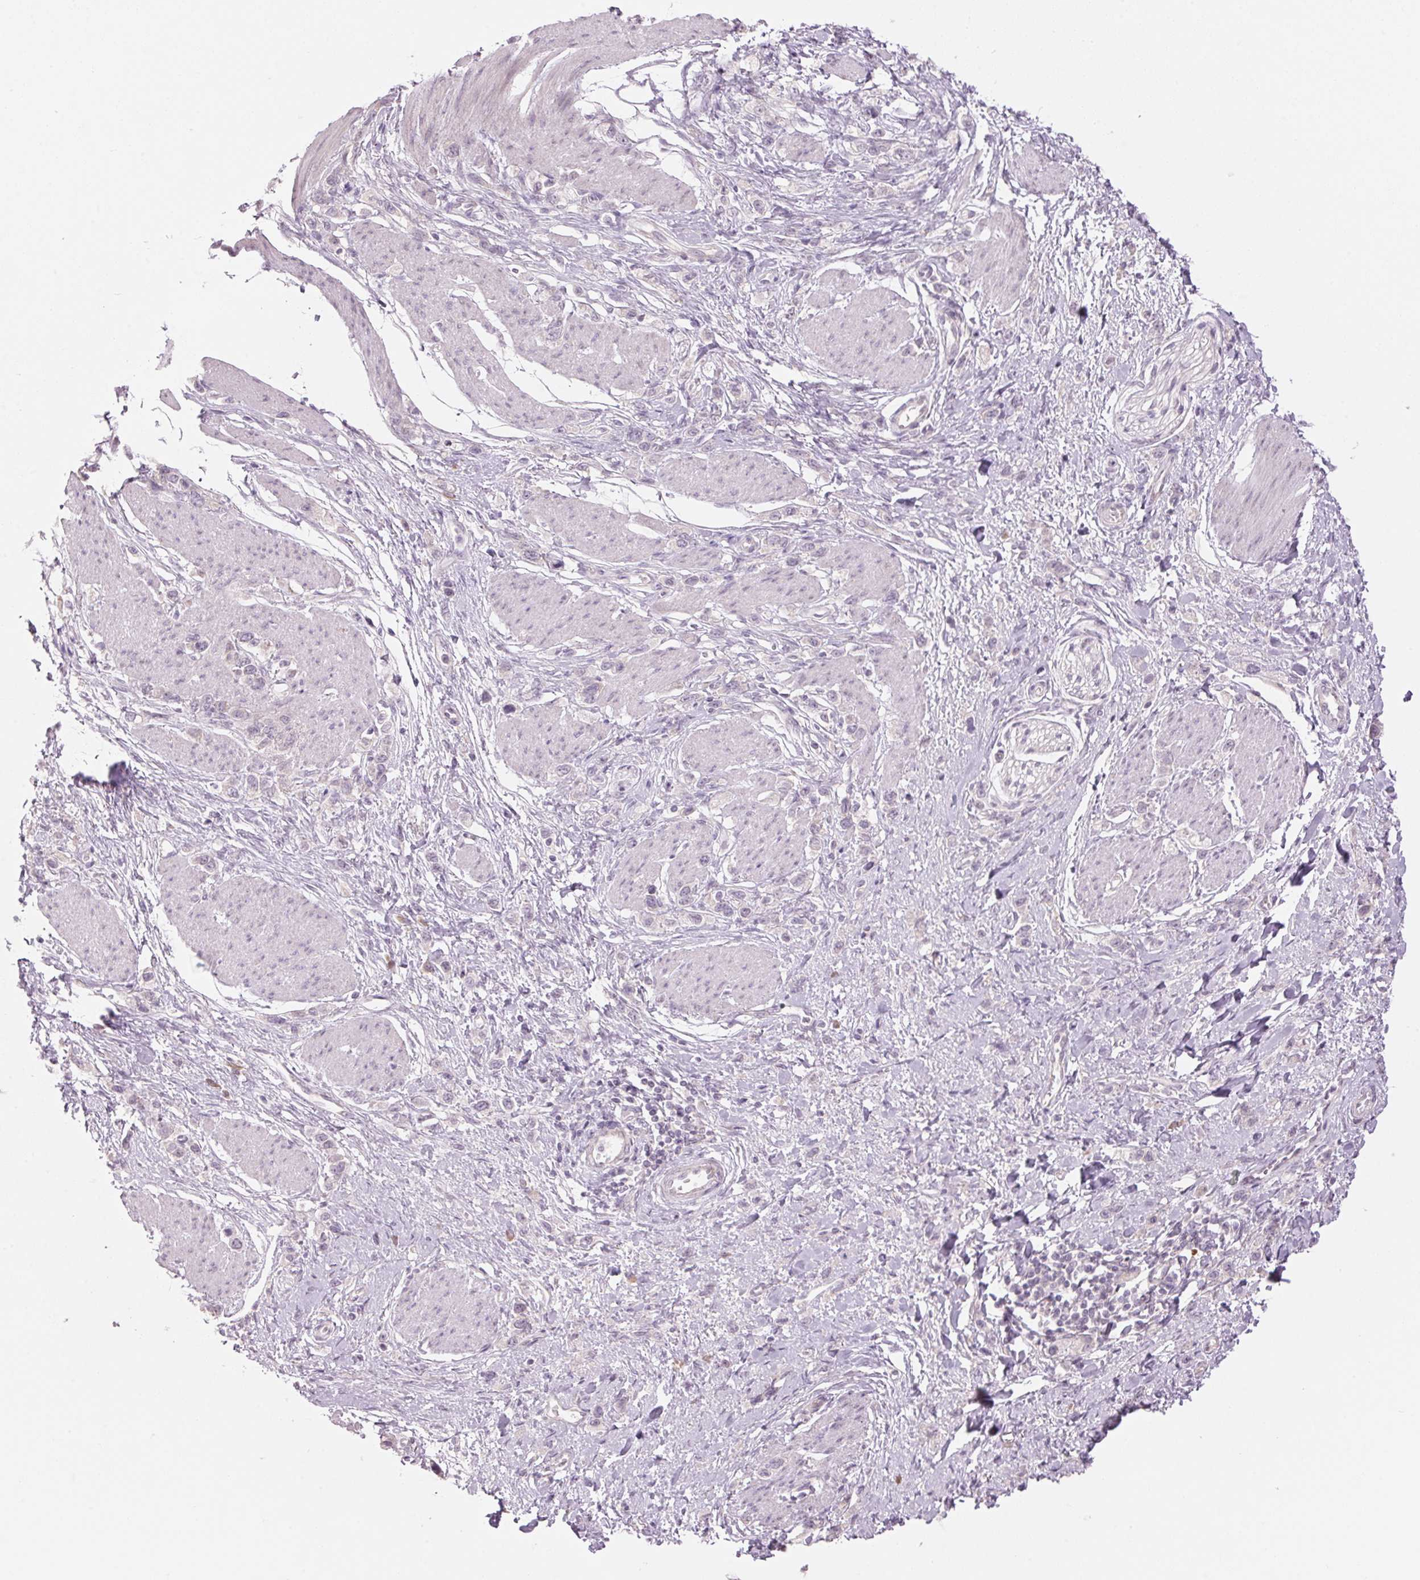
{"staining": {"intensity": "negative", "quantity": "none", "location": "none"}, "tissue": "stomach cancer", "cell_type": "Tumor cells", "image_type": "cancer", "snomed": [{"axis": "morphology", "description": "Adenocarcinoma, NOS"}, {"axis": "topography", "description": "Stomach"}], "caption": "Protein analysis of adenocarcinoma (stomach) reveals no significant staining in tumor cells.", "gene": "GNMT", "patient": {"sex": "female", "age": 65}}